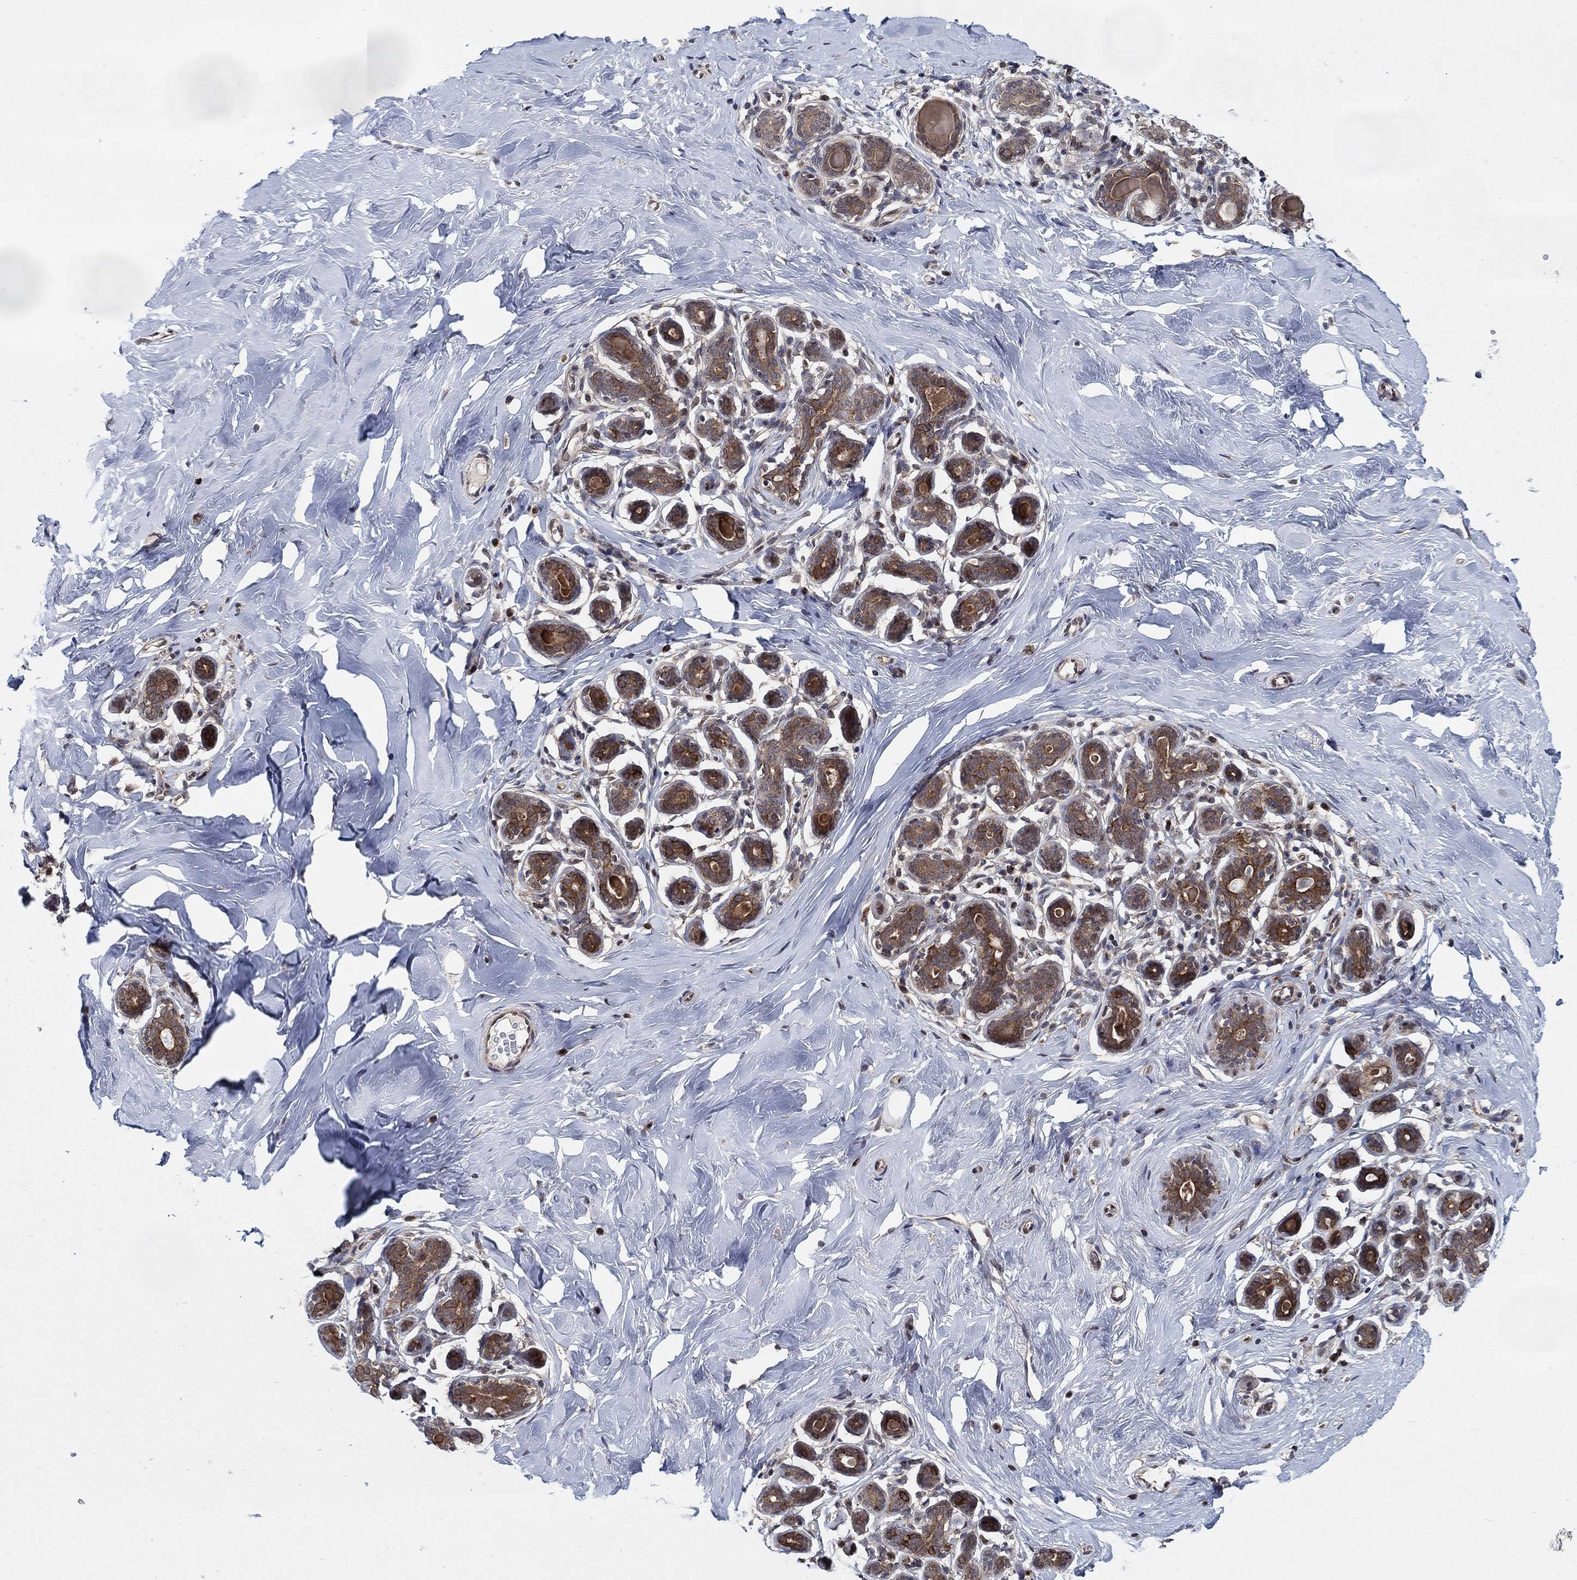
{"staining": {"intensity": "negative", "quantity": "none", "location": "none"}, "tissue": "breast", "cell_type": "Adipocytes", "image_type": "normal", "snomed": [{"axis": "morphology", "description": "Normal tissue, NOS"}, {"axis": "topography", "description": "Skin"}, {"axis": "topography", "description": "Breast"}], "caption": "This photomicrograph is of benign breast stained with immunohistochemistry (IHC) to label a protein in brown with the nuclei are counter-stained blue. There is no staining in adipocytes. The staining was performed using DAB to visualize the protein expression in brown, while the nuclei were stained in blue with hematoxylin (Magnification: 20x).", "gene": "SH3RF1", "patient": {"sex": "female", "age": 43}}